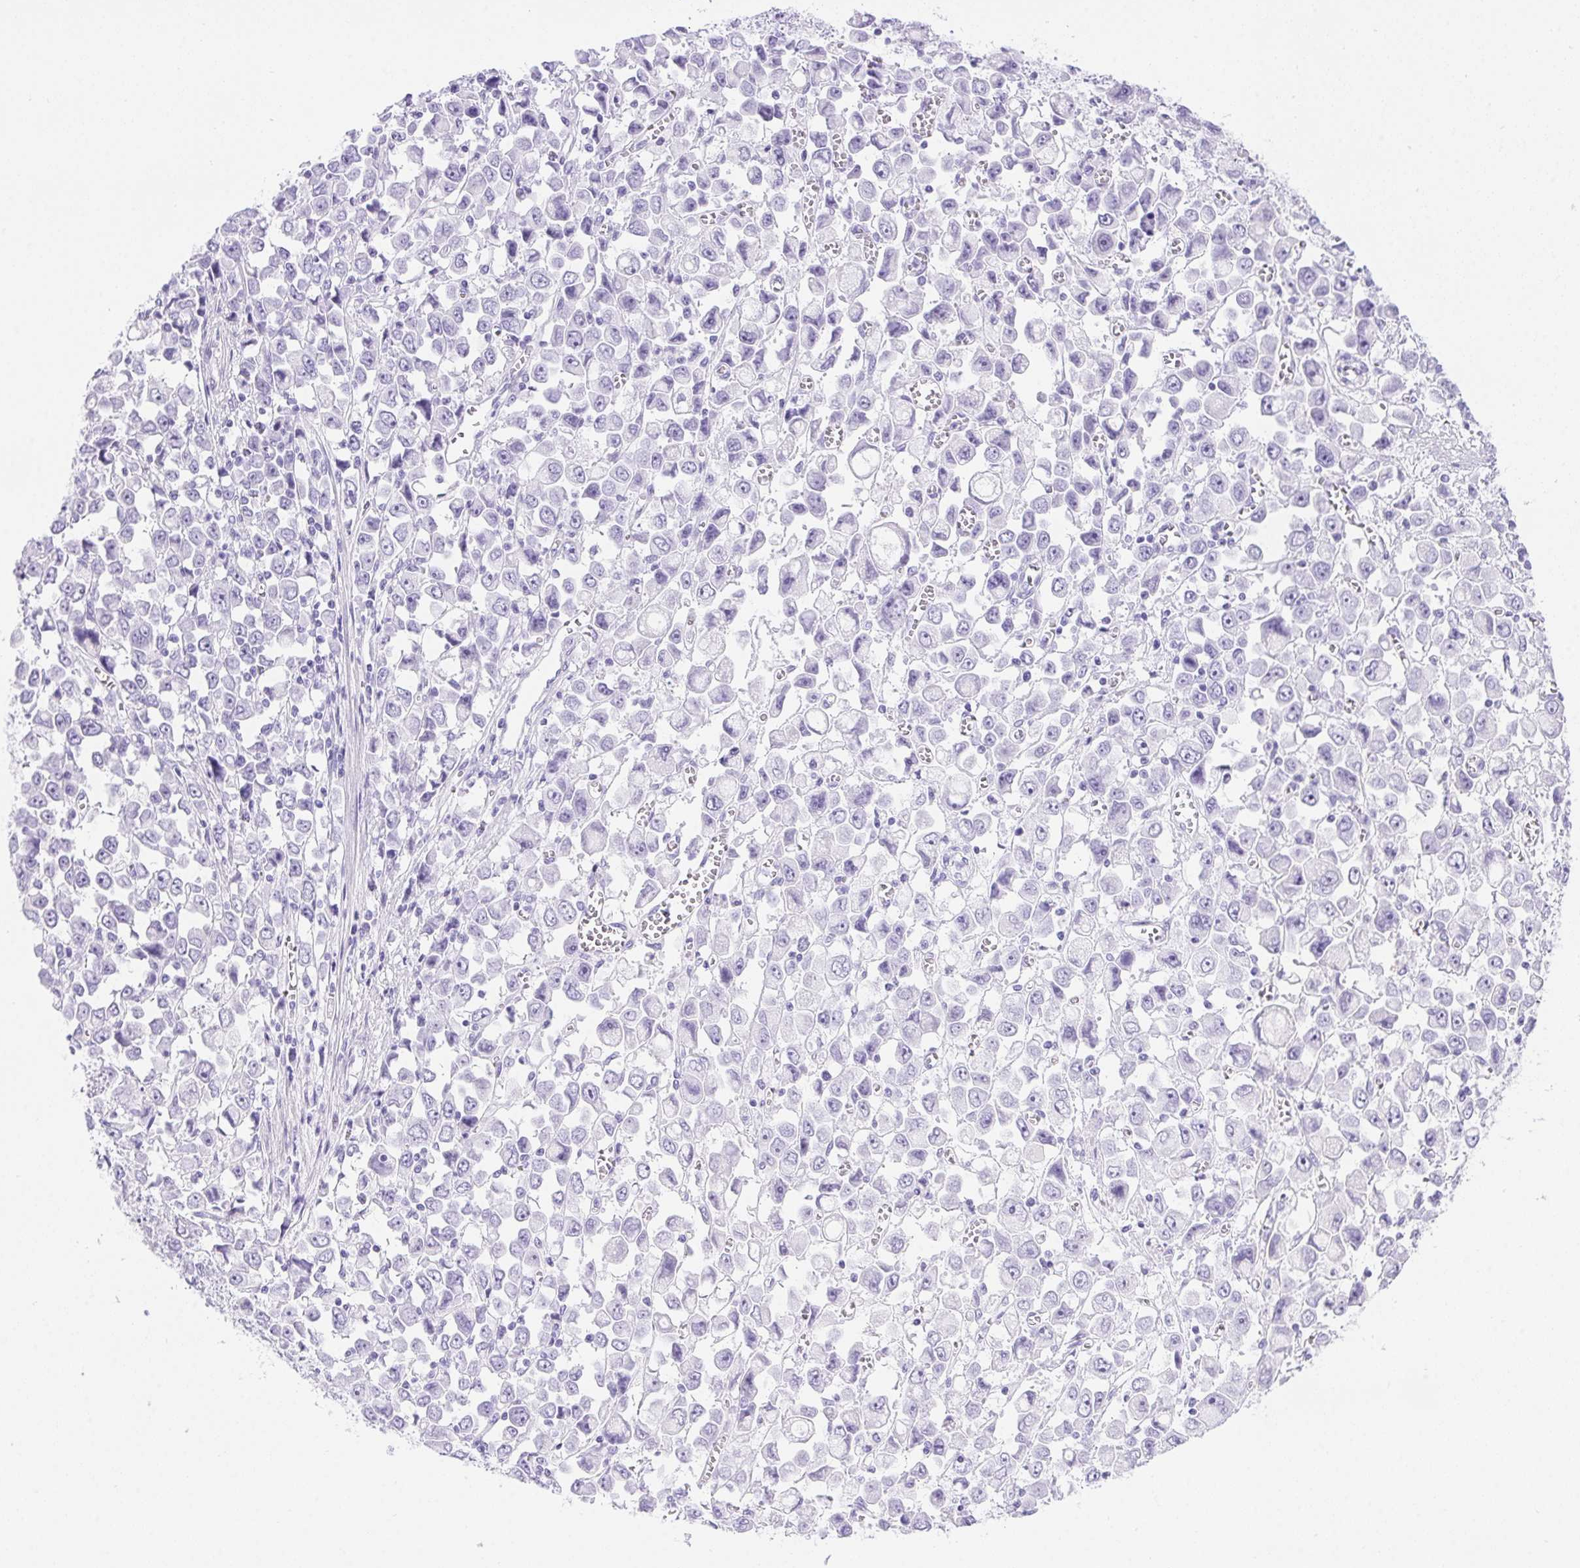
{"staining": {"intensity": "negative", "quantity": "none", "location": "none"}, "tissue": "stomach cancer", "cell_type": "Tumor cells", "image_type": "cancer", "snomed": [{"axis": "morphology", "description": "Adenocarcinoma, NOS"}, {"axis": "topography", "description": "Stomach, upper"}], "caption": "Immunohistochemistry of human adenocarcinoma (stomach) reveals no positivity in tumor cells.", "gene": "ERP27", "patient": {"sex": "male", "age": 70}}